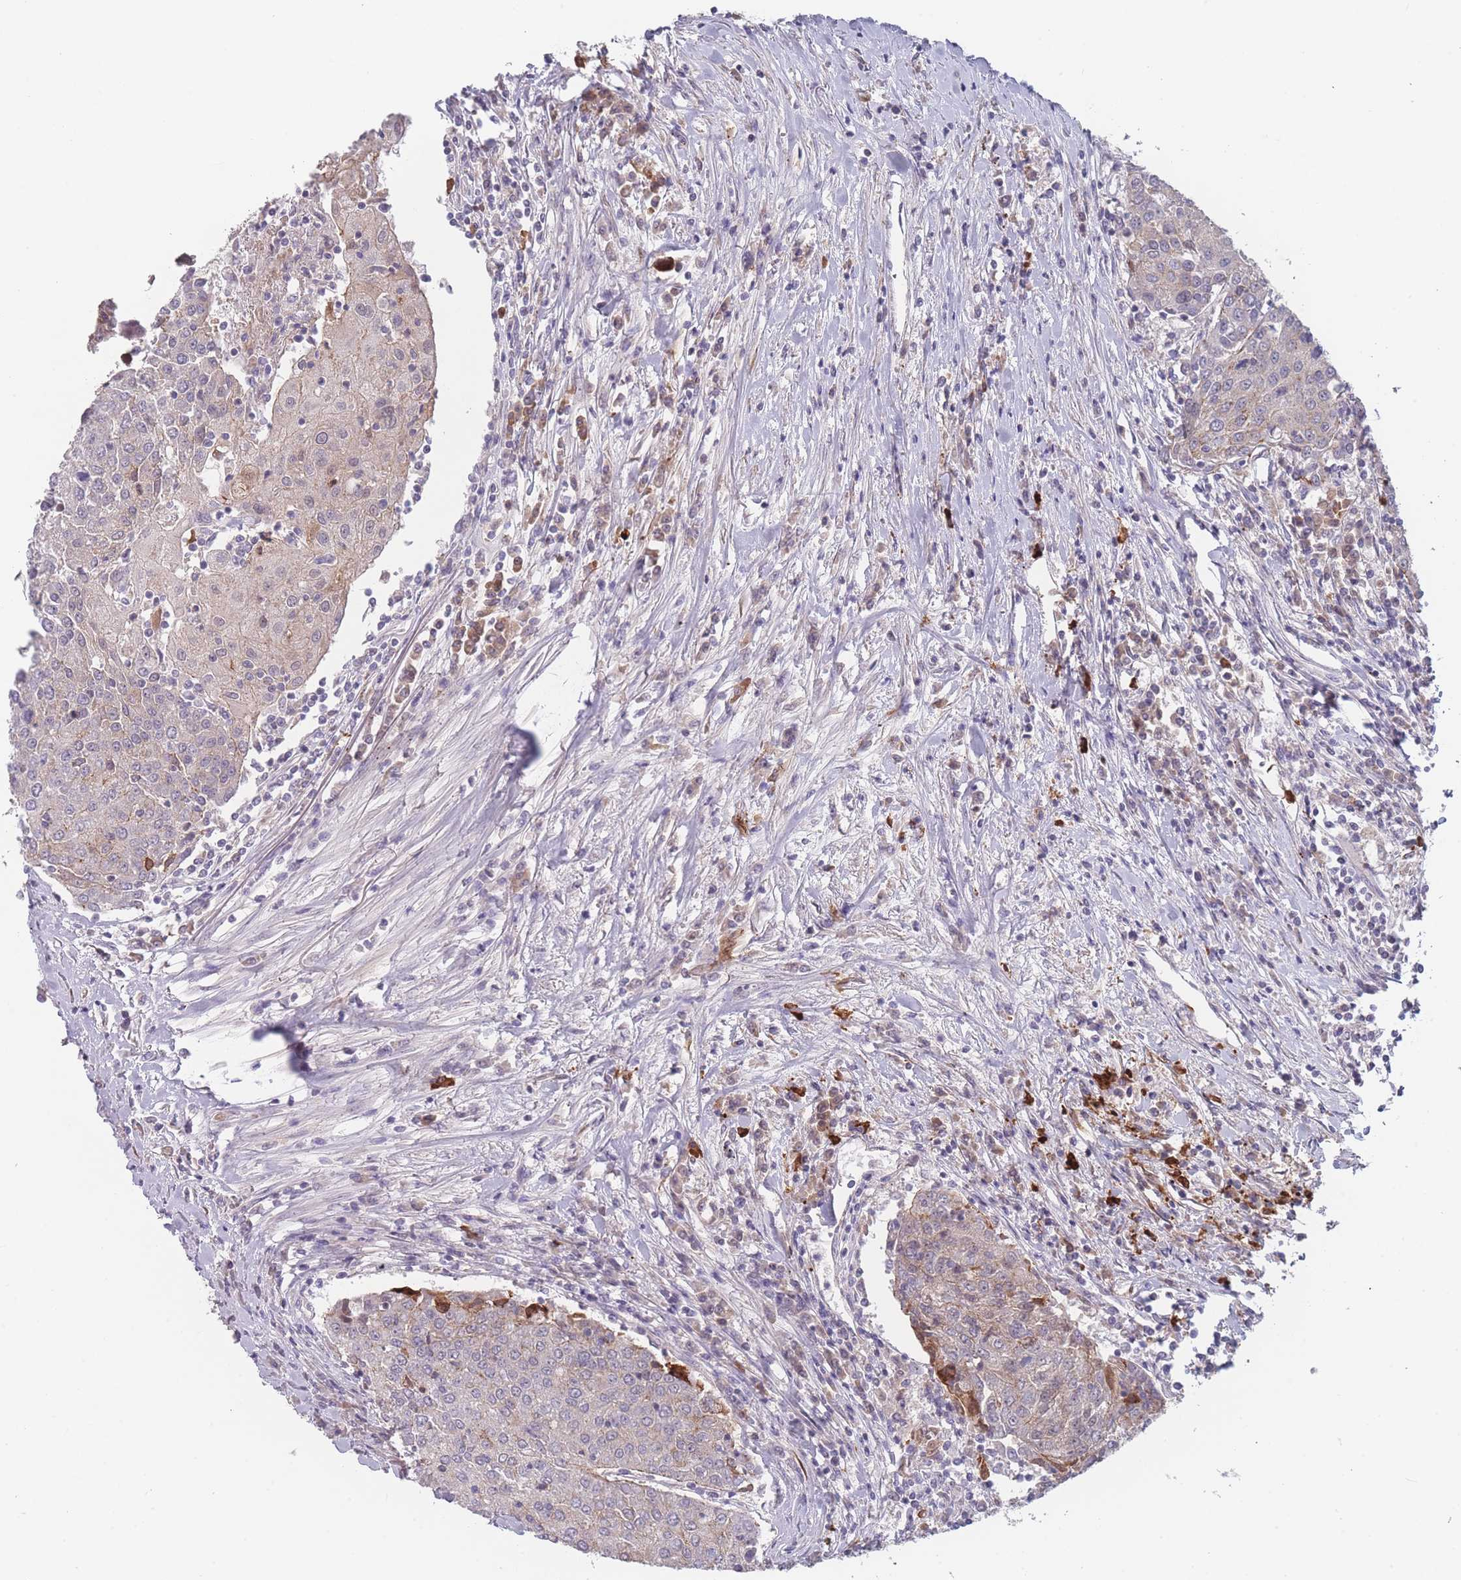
{"staining": {"intensity": "weak", "quantity": "<25%", "location": "cytoplasmic/membranous"}, "tissue": "urothelial cancer", "cell_type": "Tumor cells", "image_type": "cancer", "snomed": [{"axis": "morphology", "description": "Urothelial carcinoma, High grade"}, {"axis": "topography", "description": "Urinary bladder"}], "caption": "IHC of urothelial cancer reveals no staining in tumor cells.", "gene": "TMEM232", "patient": {"sex": "female", "age": 85}}